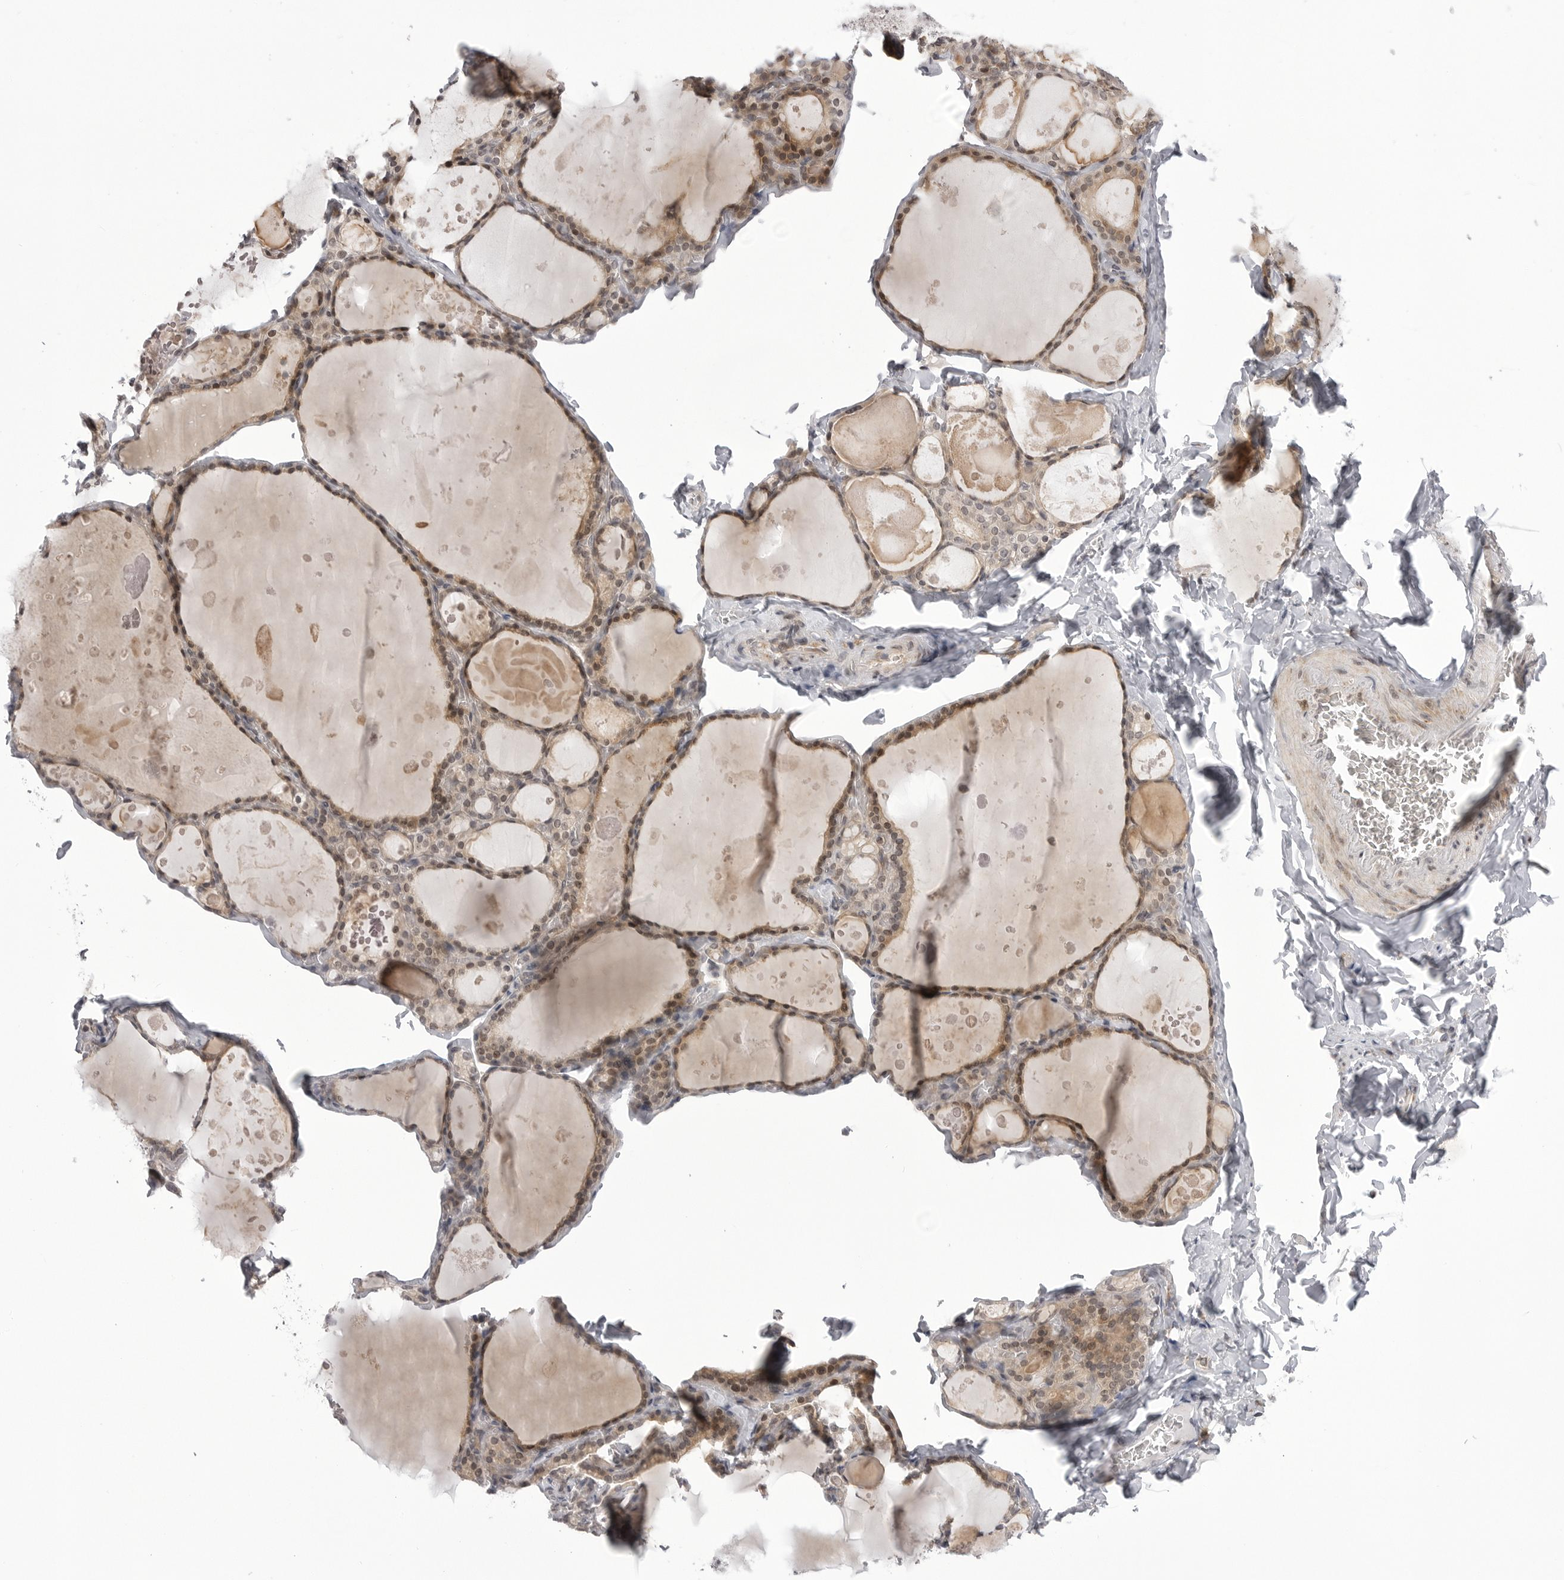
{"staining": {"intensity": "weak", "quantity": ">75%", "location": "cytoplasmic/membranous,nuclear"}, "tissue": "thyroid gland", "cell_type": "Glandular cells", "image_type": "normal", "snomed": [{"axis": "morphology", "description": "Normal tissue, NOS"}, {"axis": "topography", "description": "Thyroid gland"}], "caption": "Benign thyroid gland was stained to show a protein in brown. There is low levels of weak cytoplasmic/membranous,nuclear expression in about >75% of glandular cells. Nuclei are stained in blue.", "gene": "PTK2B", "patient": {"sex": "male", "age": 56}}